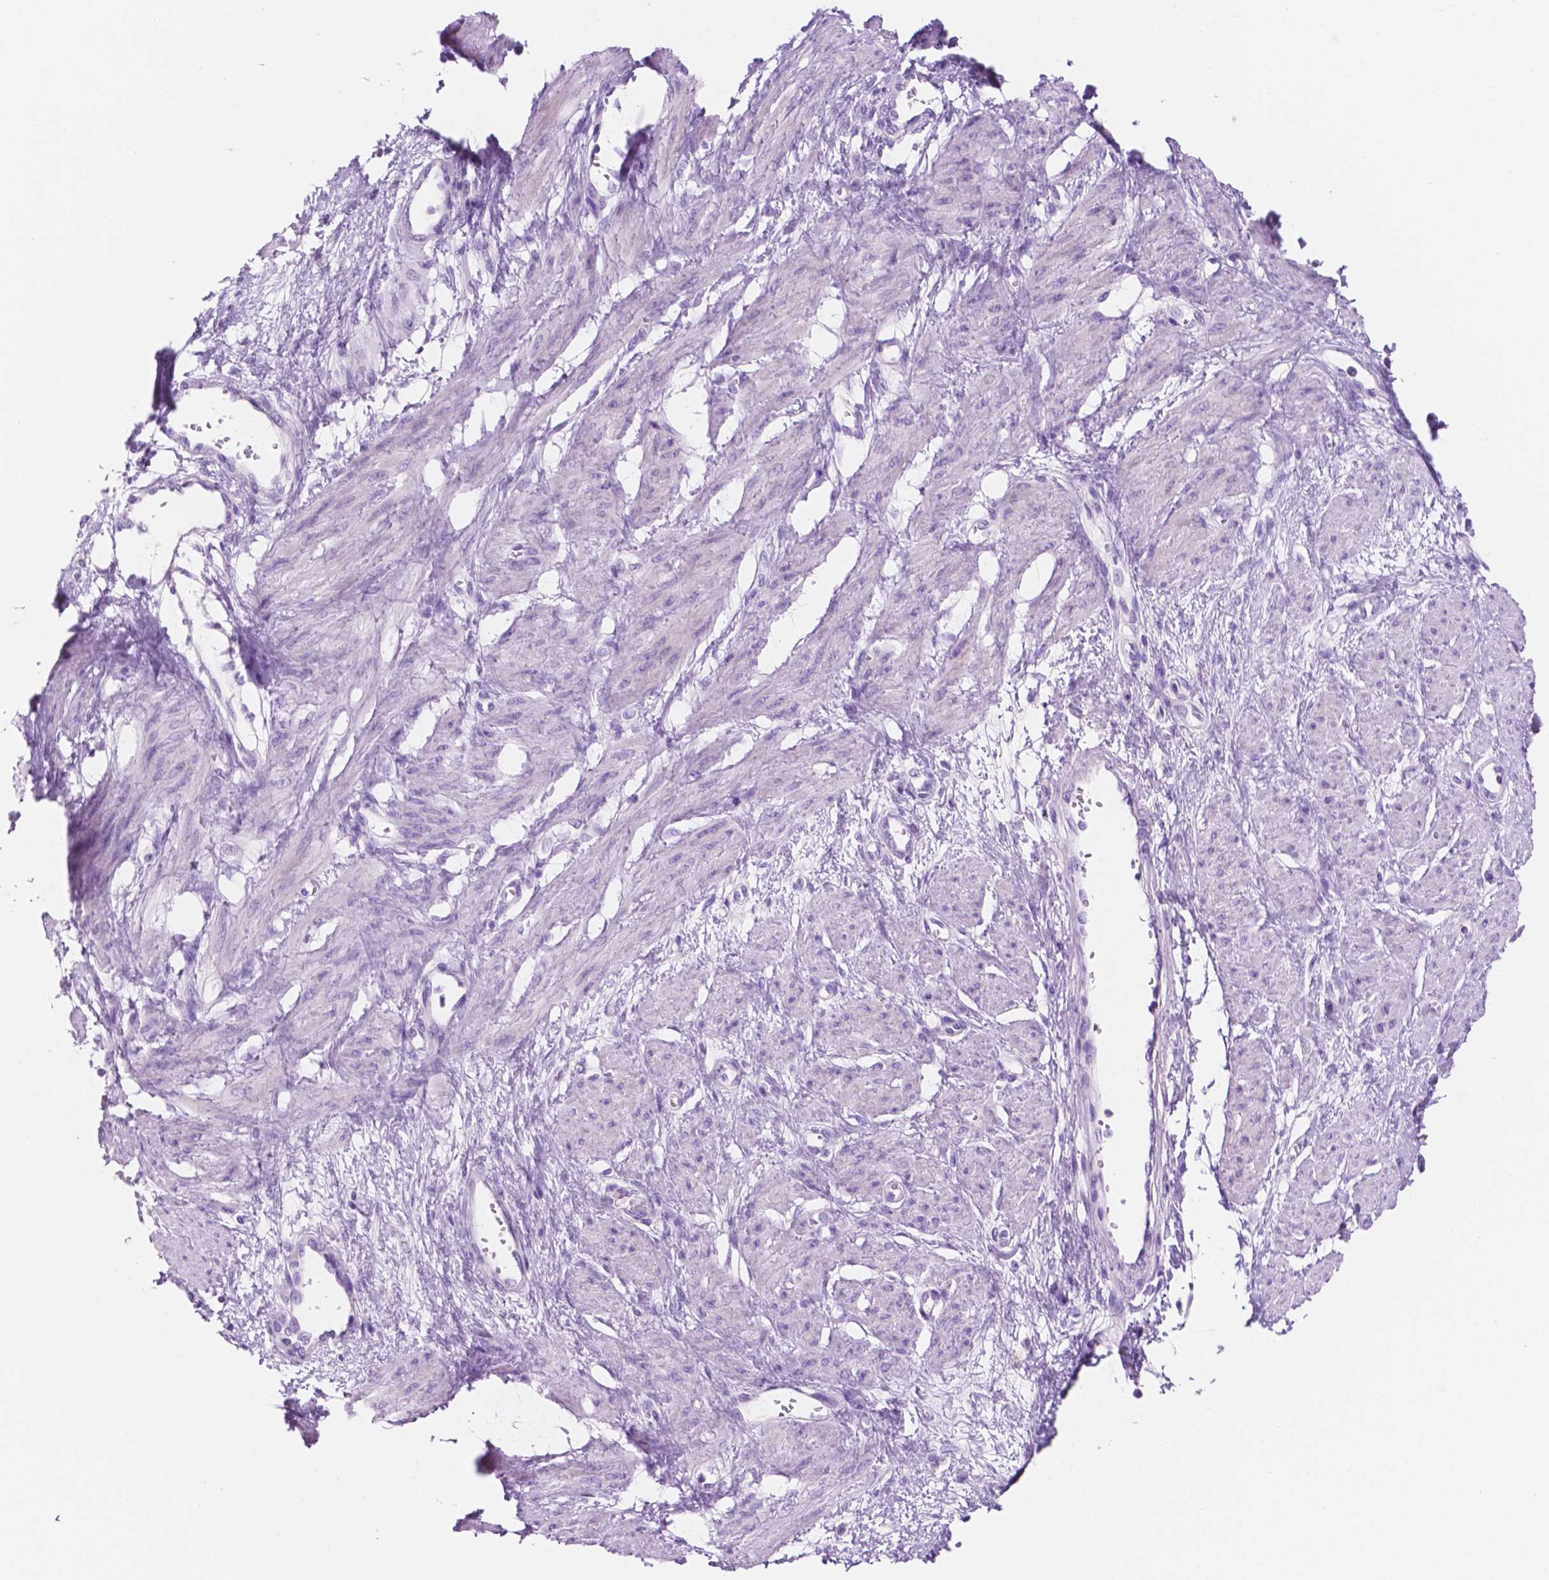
{"staining": {"intensity": "negative", "quantity": "none", "location": "none"}, "tissue": "smooth muscle", "cell_type": "Smooth muscle cells", "image_type": "normal", "snomed": [{"axis": "morphology", "description": "Normal tissue, NOS"}, {"axis": "topography", "description": "Smooth muscle"}, {"axis": "topography", "description": "Uterus"}], "caption": "Smooth muscle stained for a protein using IHC exhibits no staining smooth muscle cells.", "gene": "IGFN1", "patient": {"sex": "female", "age": 39}}